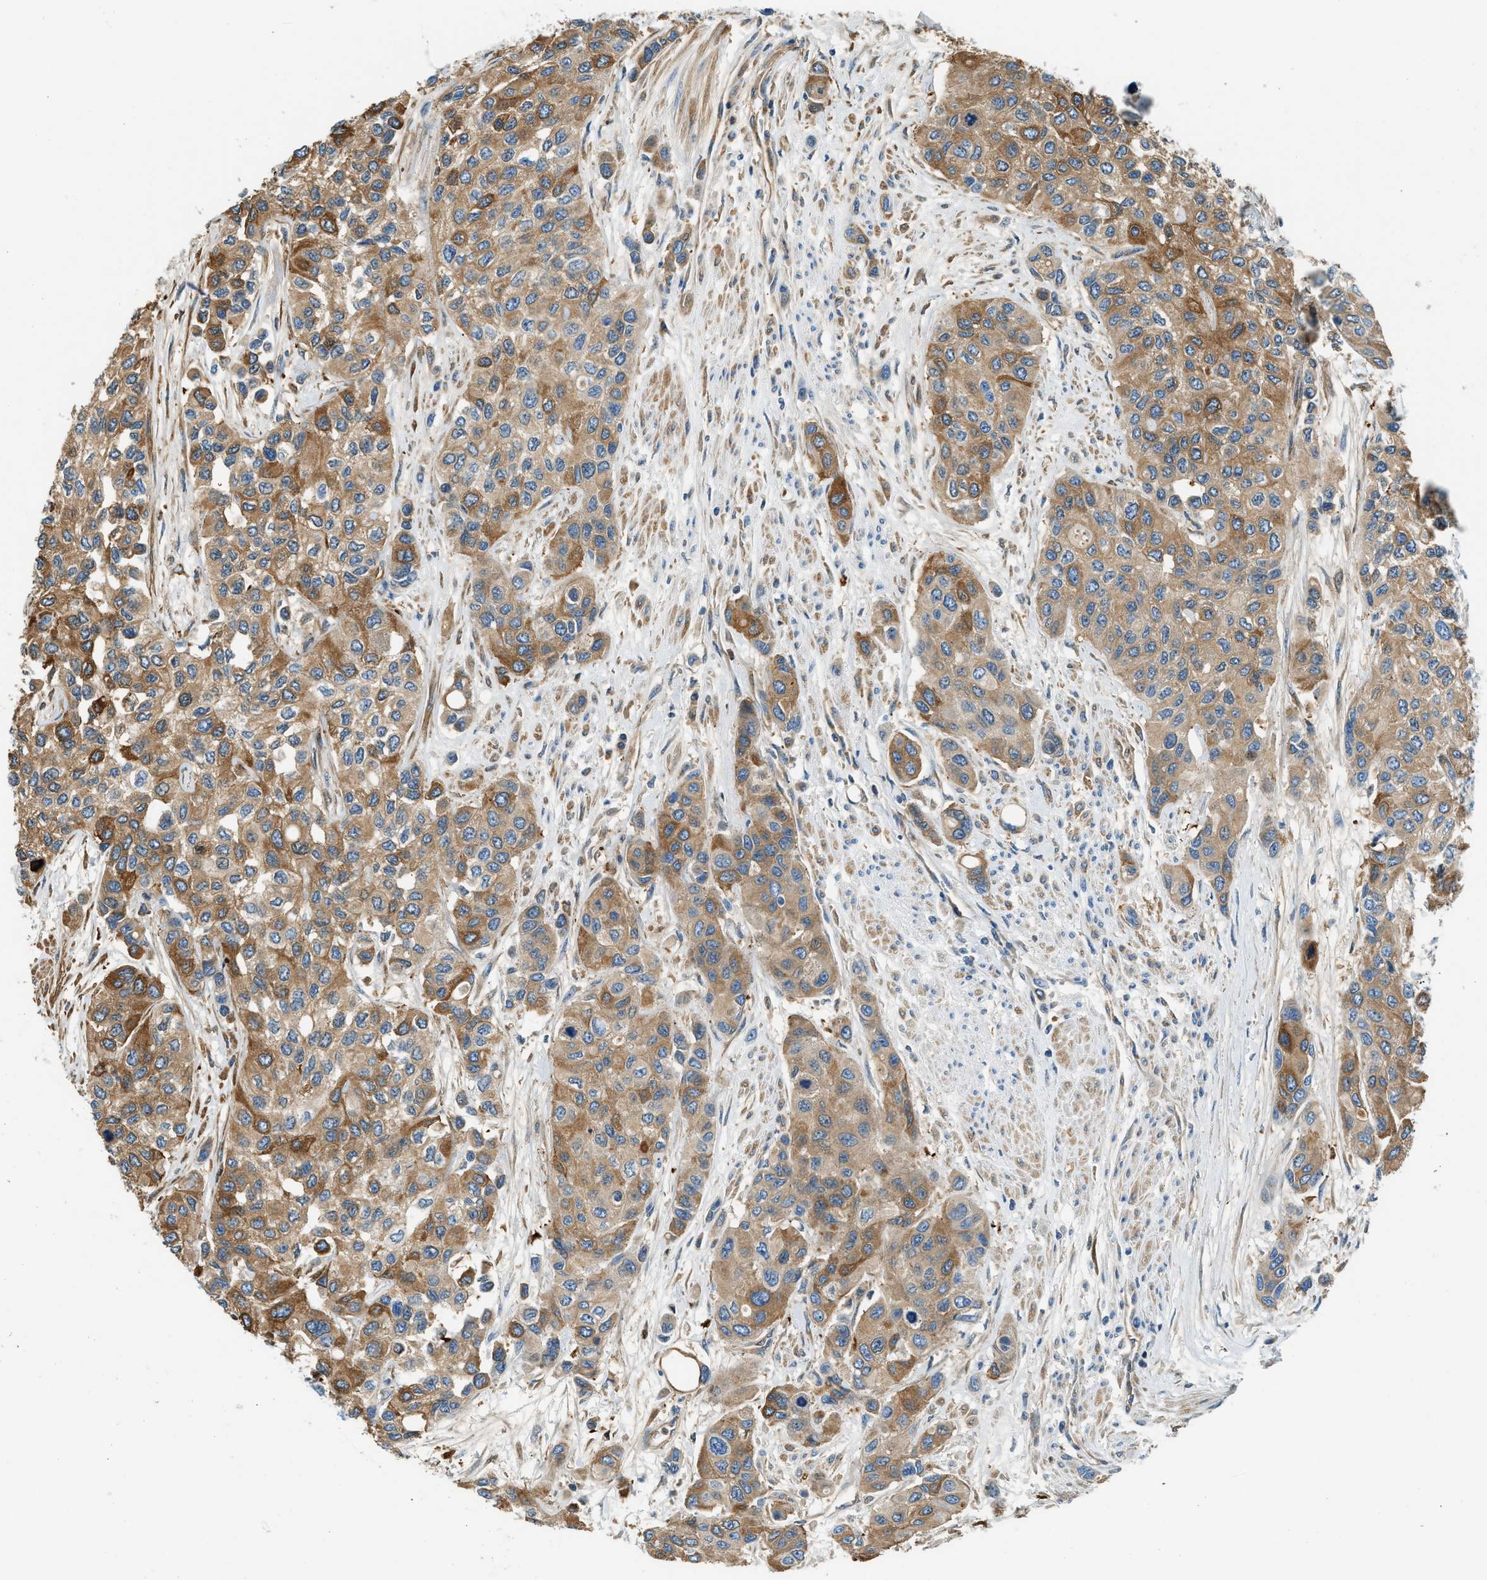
{"staining": {"intensity": "strong", "quantity": ">75%", "location": "cytoplasmic/membranous"}, "tissue": "urothelial cancer", "cell_type": "Tumor cells", "image_type": "cancer", "snomed": [{"axis": "morphology", "description": "Urothelial carcinoma, High grade"}, {"axis": "topography", "description": "Urinary bladder"}], "caption": "Urothelial cancer stained for a protein shows strong cytoplasmic/membranous positivity in tumor cells.", "gene": "ZNF367", "patient": {"sex": "female", "age": 56}}